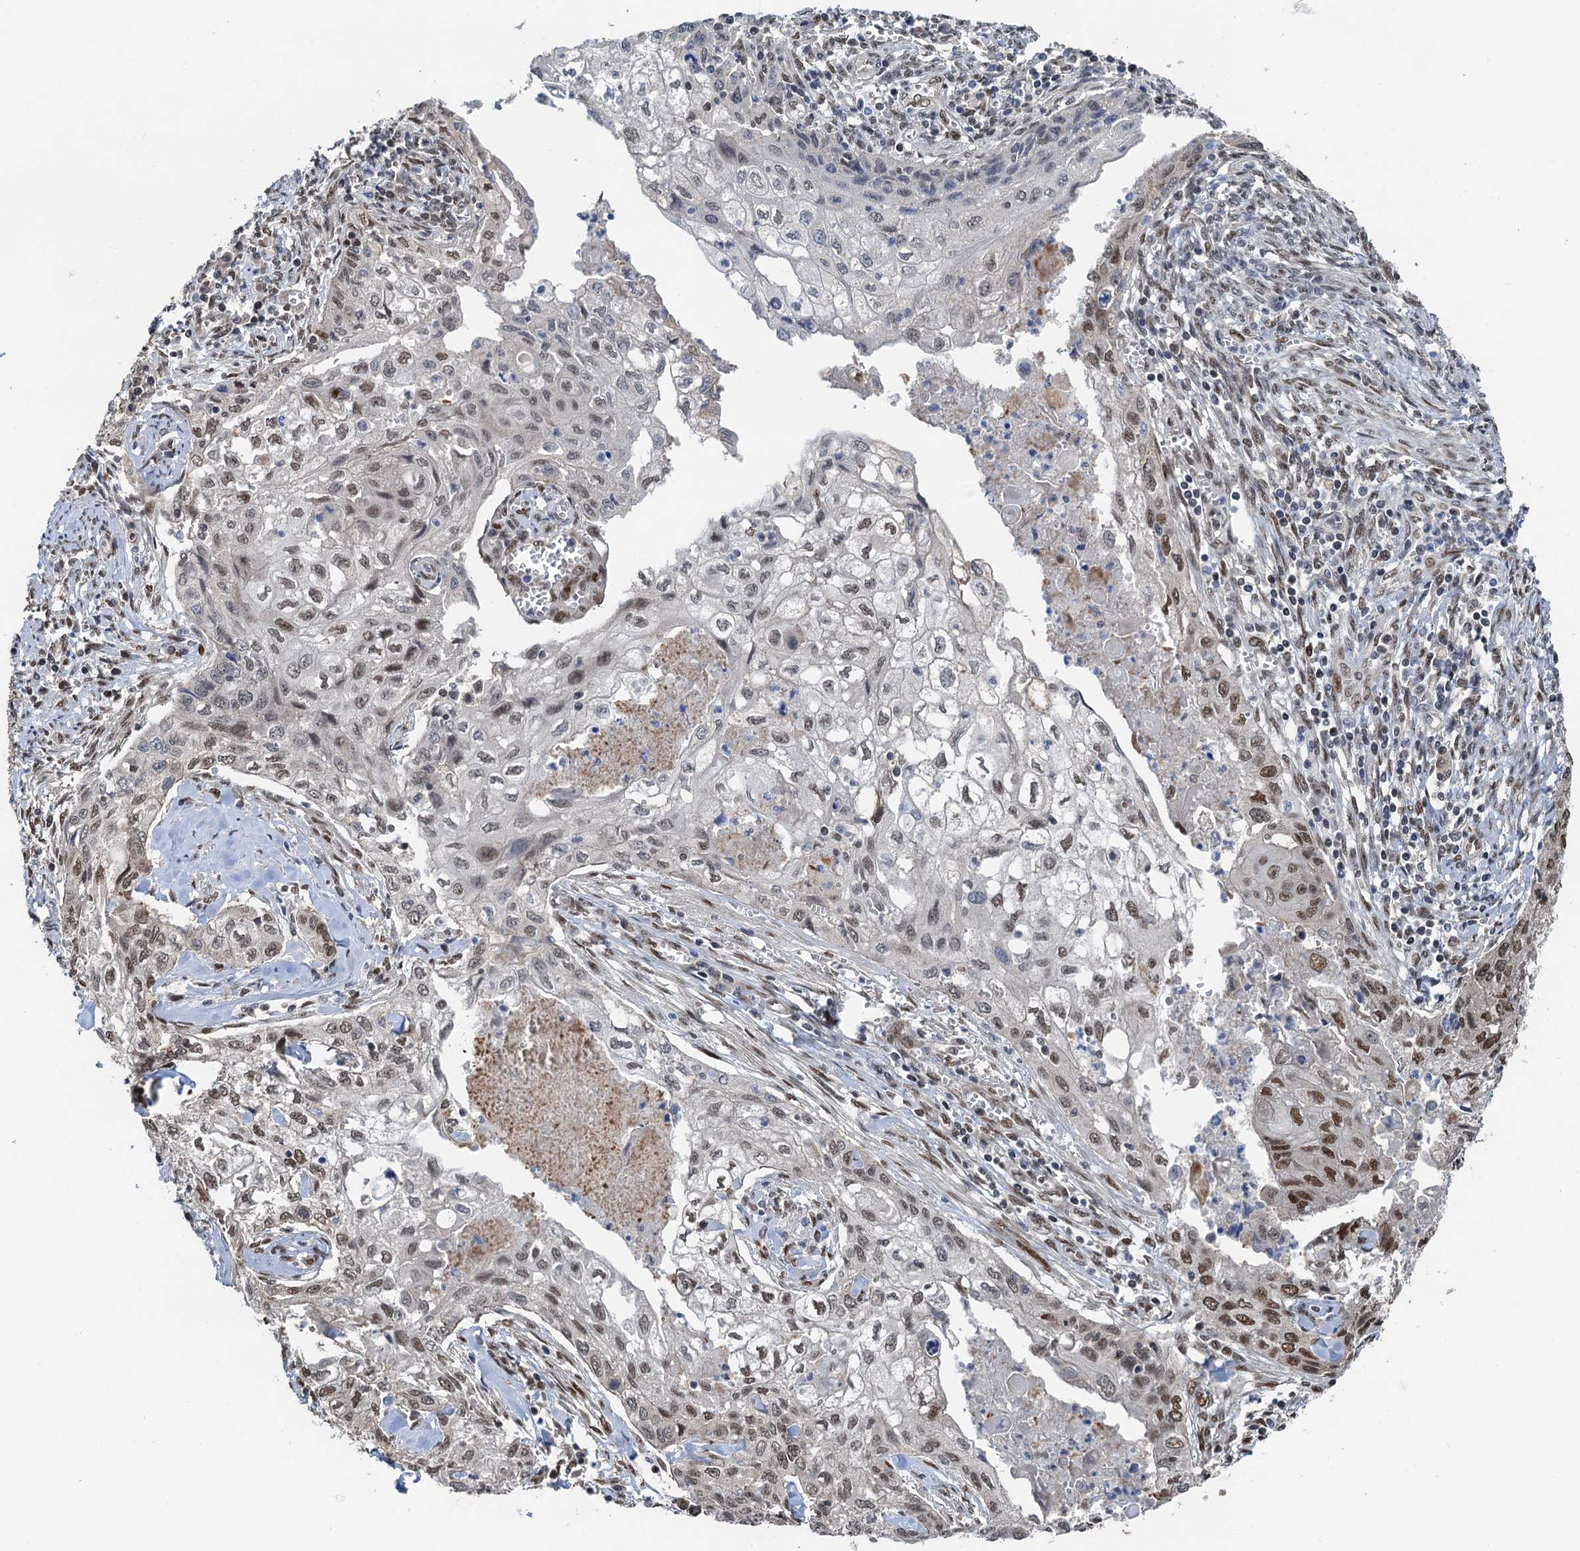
{"staining": {"intensity": "moderate", "quantity": "25%-75%", "location": "nuclear"}, "tissue": "cervical cancer", "cell_type": "Tumor cells", "image_type": "cancer", "snomed": [{"axis": "morphology", "description": "Squamous cell carcinoma, NOS"}, {"axis": "topography", "description": "Cervix"}], "caption": "A brown stain shows moderate nuclear expression of a protein in human squamous cell carcinoma (cervical) tumor cells.", "gene": "CFDP1", "patient": {"sex": "female", "age": 67}}